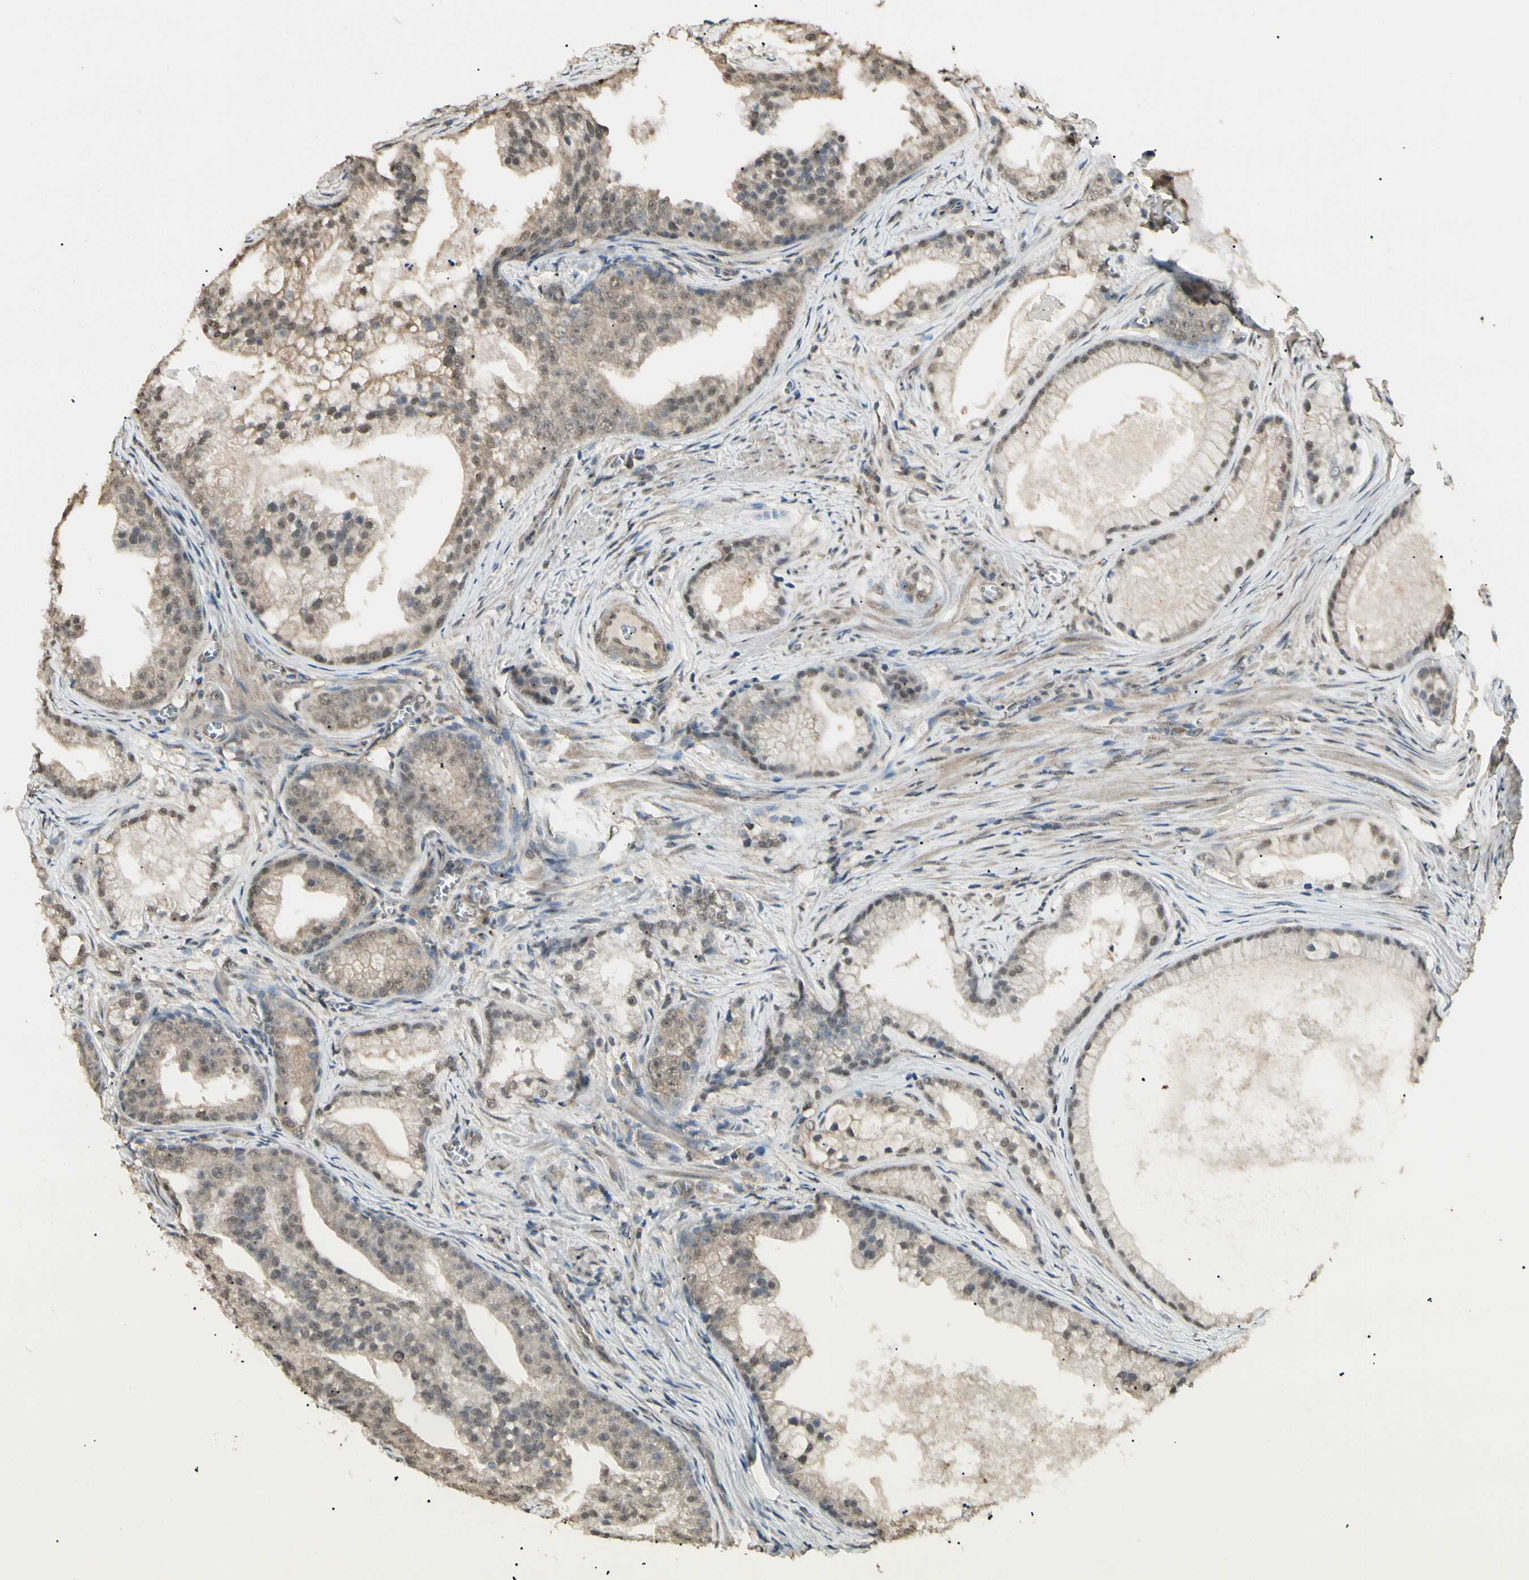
{"staining": {"intensity": "weak", "quantity": ">75%", "location": "cytoplasmic/membranous,nuclear"}, "tissue": "prostate cancer", "cell_type": "Tumor cells", "image_type": "cancer", "snomed": [{"axis": "morphology", "description": "Adenocarcinoma, Low grade"}, {"axis": "topography", "description": "Prostate"}], "caption": "A brown stain shows weak cytoplasmic/membranous and nuclear positivity of a protein in human prostate adenocarcinoma (low-grade) tumor cells.", "gene": "SGCA", "patient": {"sex": "male", "age": 59}}